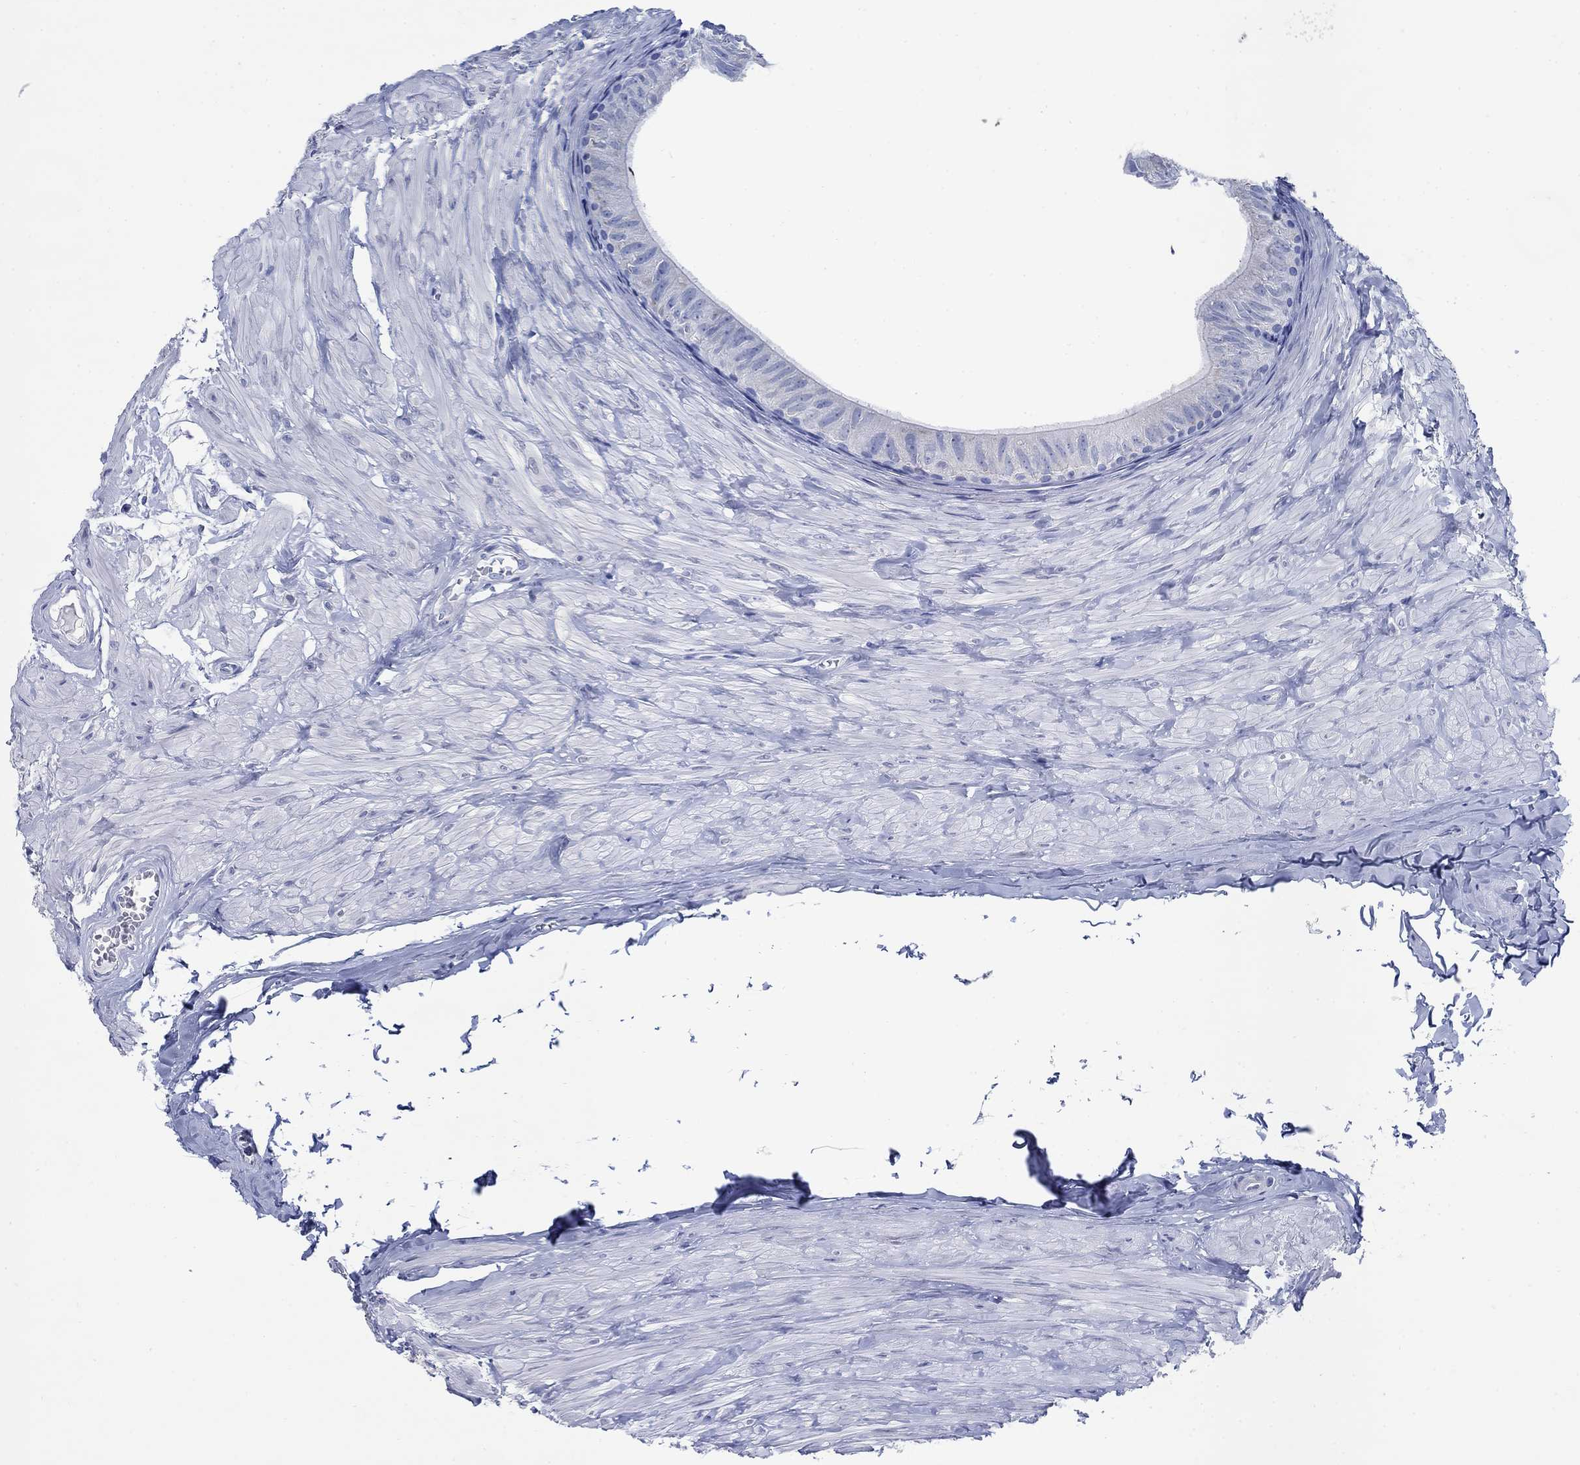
{"staining": {"intensity": "negative", "quantity": "none", "location": "none"}, "tissue": "epididymis", "cell_type": "Glandular cells", "image_type": "normal", "snomed": [{"axis": "morphology", "description": "Normal tissue, NOS"}, {"axis": "topography", "description": "Epididymis"}], "caption": "The micrograph displays no staining of glandular cells in benign epididymis. (Stains: DAB immunohistochemistry (IHC) with hematoxylin counter stain, Microscopy: brightfield microscopy at high magnification).", "gene": "SCCPDH", "patient": {"sex": "male", "age": 32}}